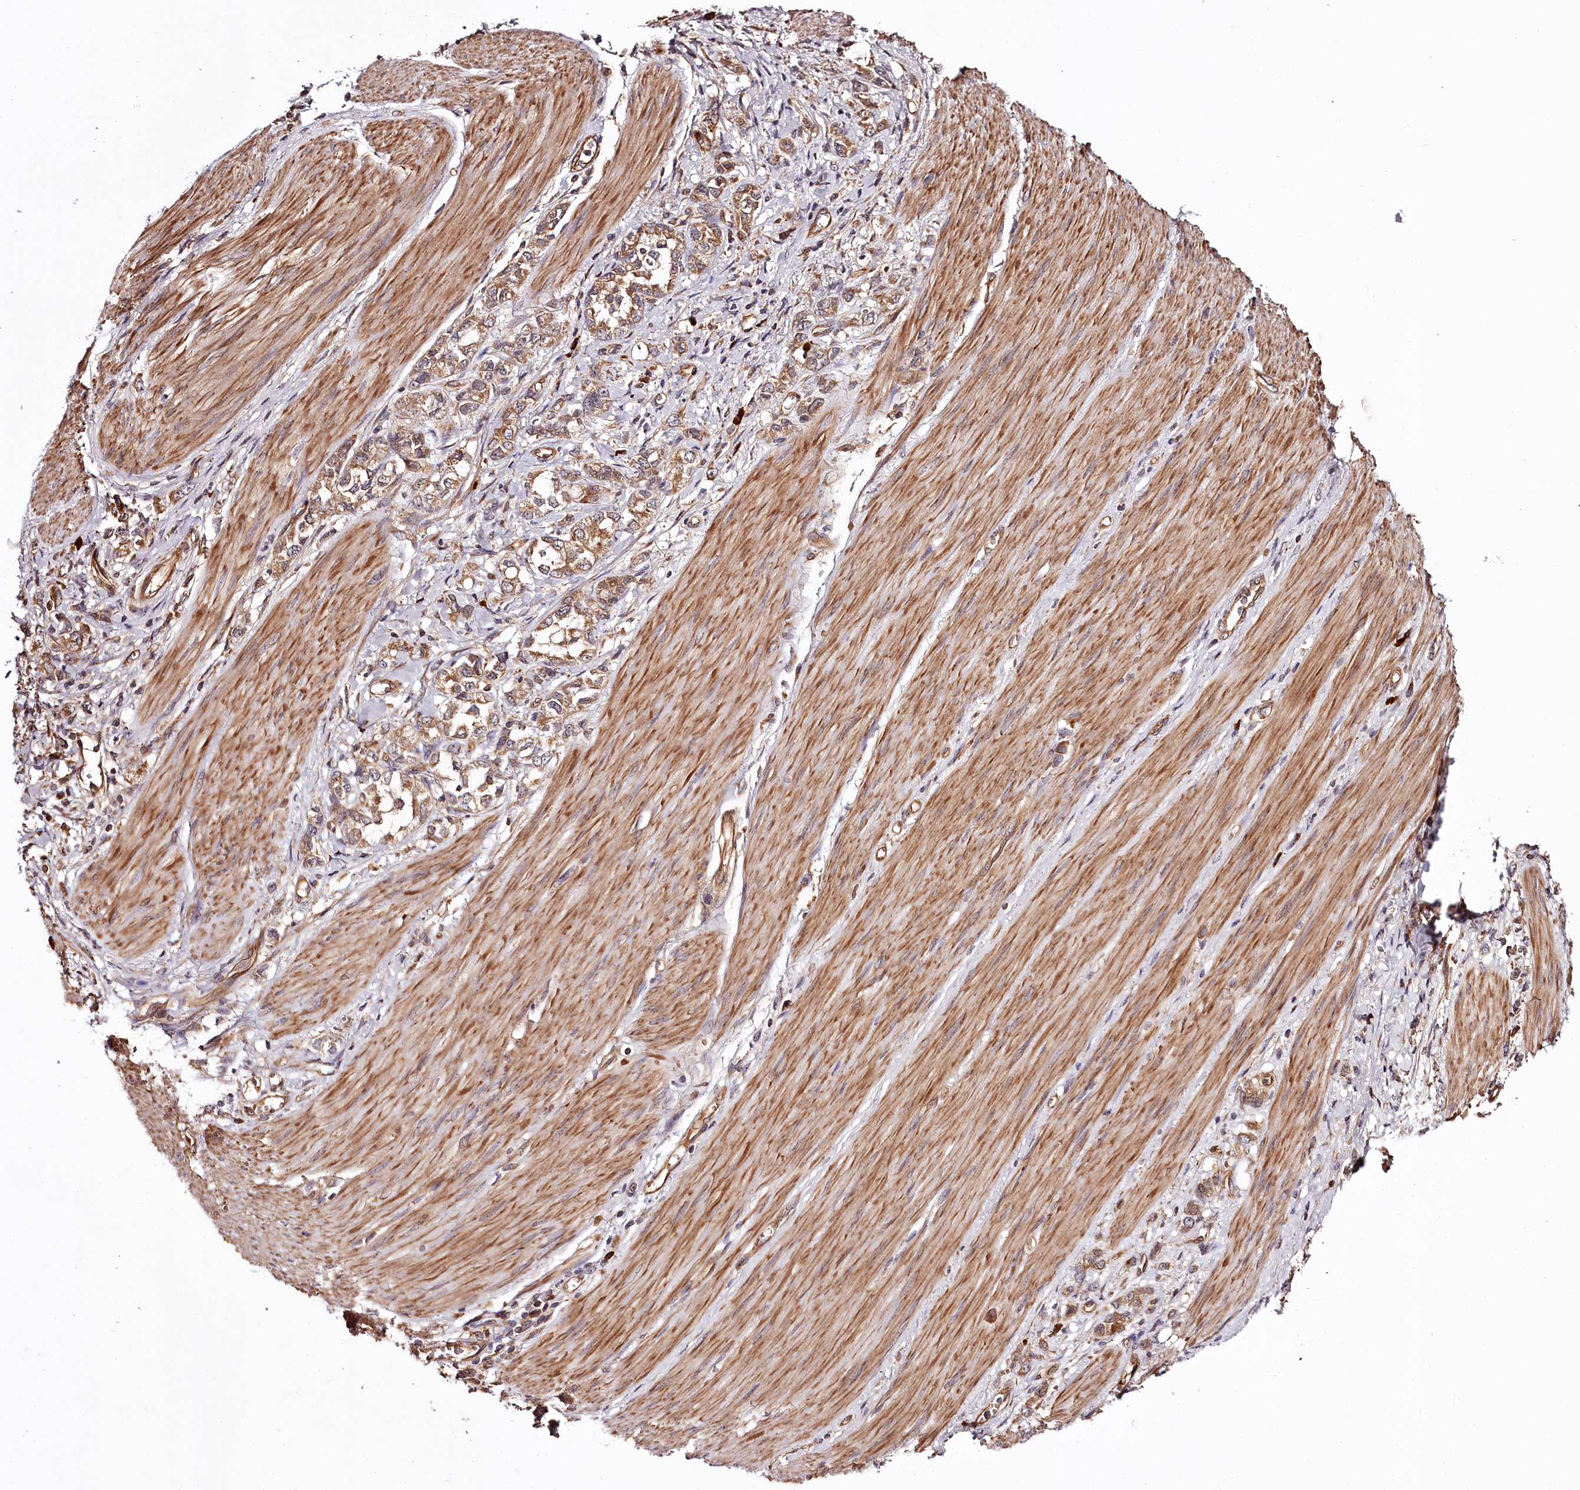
{"staining": {"intensity": "moderate", "quantity": ">75%", "location": "cytoplasmic/membranous"}, "tissue": "stomach cancer", "cell_type": "Tumor cells", "image_type": "cancer", "snomed": [{"axis": "morphology", "description": "Adenocarcinoma, NOS"}, {"axis": "topography", "description": "Stomach"}], "caption": "Protein staining exhibits moderate cytoplasmic/membranous positivity in approximately >75% of tumor cells in adenocarcinoma (stomach).", "gene": "TARS1", "patient": {"sex": "female", "age": 76}}